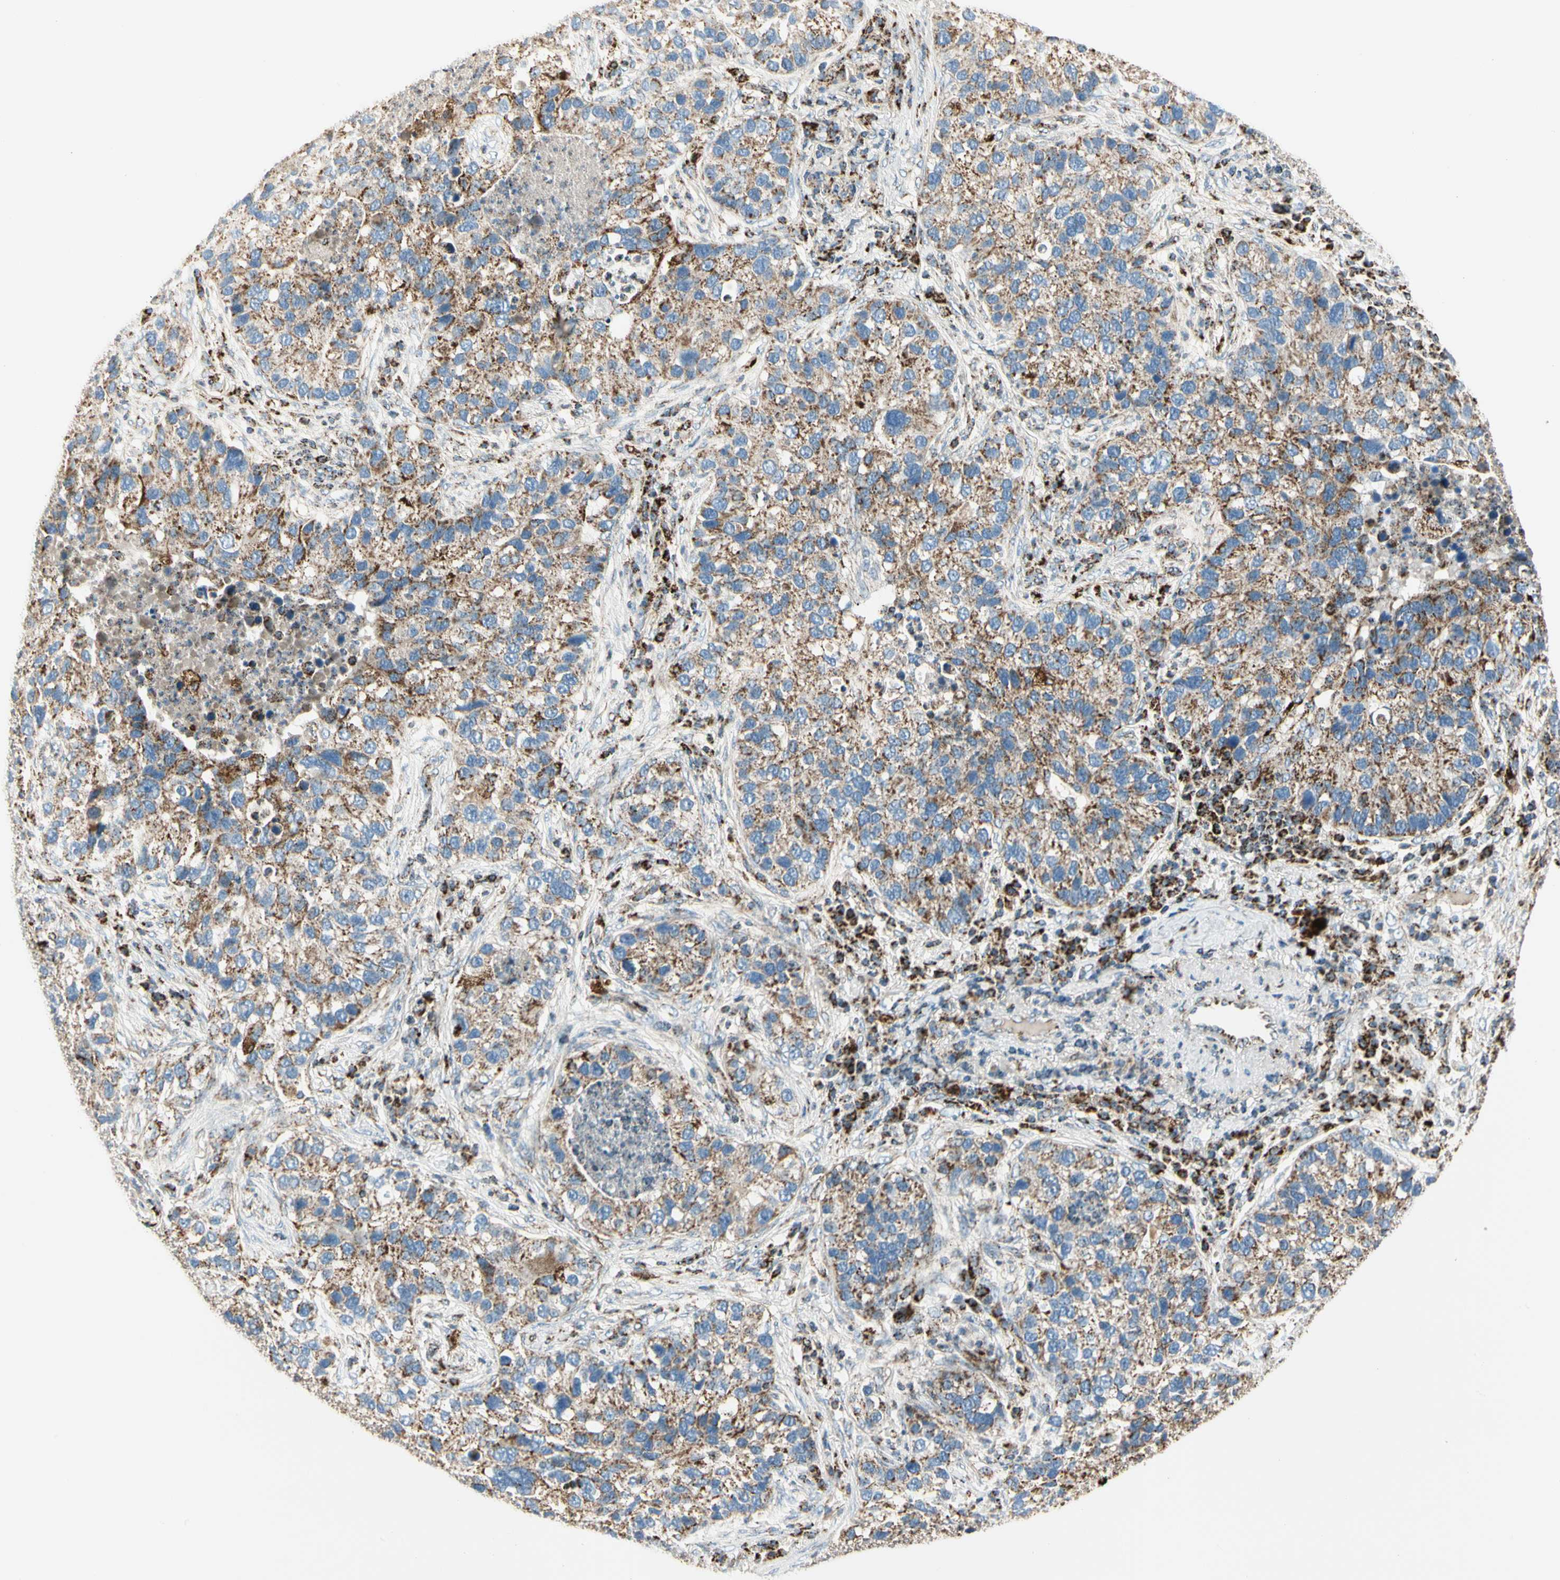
{"staining": {"intensity": "moderate", "quantity": ">75%", "location": "cytoplasmic/membranous"}, "tissue": "lung cancer", "cell_type": "Tumor cells", "image_type": "cancer", "snomed": [{"axis": "morphology", "description": "Normal tissue, NOS"}, {"axis": "morphology", "description": "Adenocarcinoma, NOS"}, {"axis": "topography", "description": "Bronchus"}, {"axis": "topography", "description": "Lung"}], "caption": "IHC (DAB (3,3'-diaminobenzidine)) staining of human lung cancer (adenocarcinoma) displays moderate cytoplasmic/membranous protein staining in approximately >75% of tumor cells.", "gene": "ME2", "patient": {"sex": "male", "age": 54}}